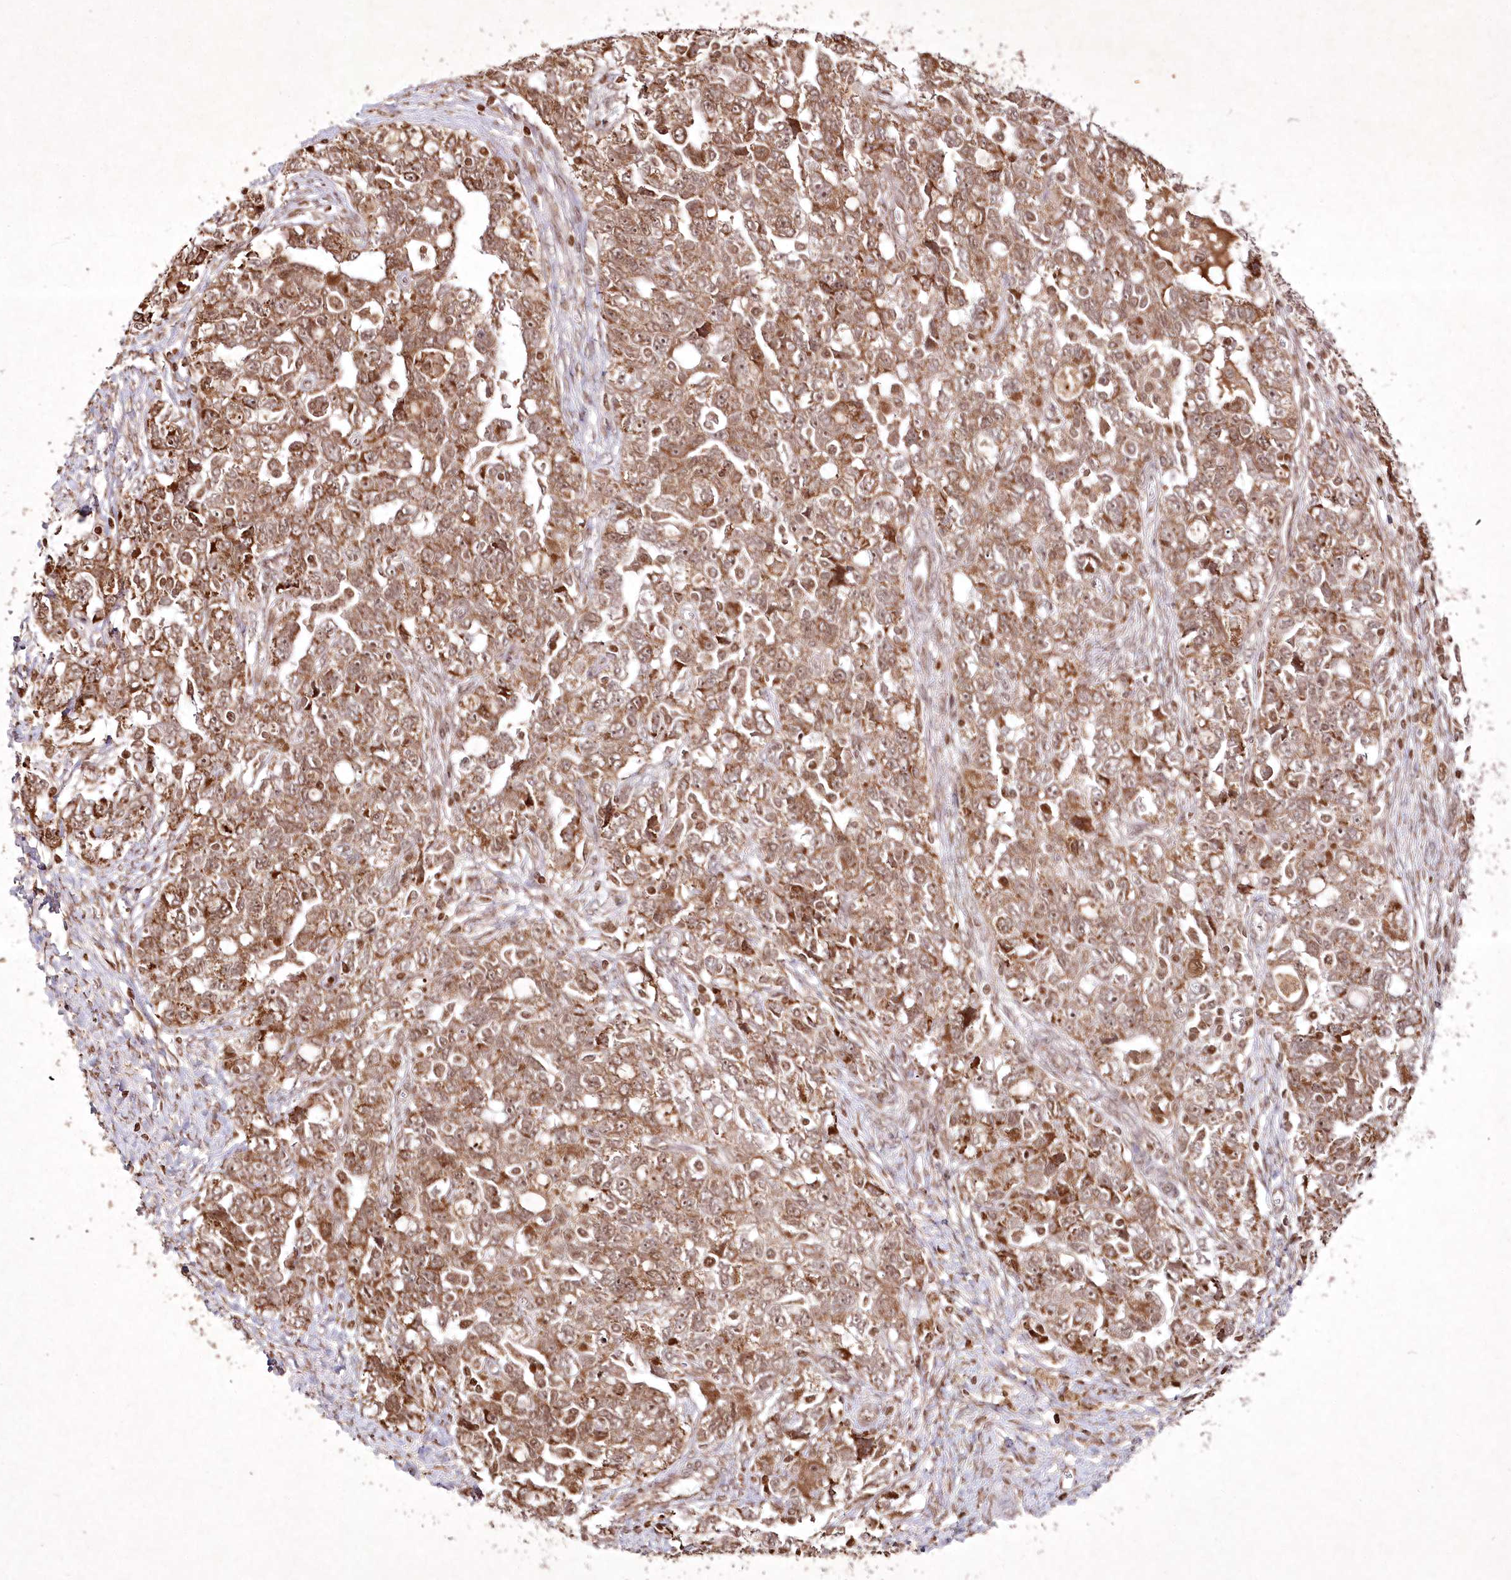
{"staining": {"intensity": "moderate", "quantity": ">75%", "location": "cytoplasmic/membranous,nuclear"}, "tissue": "ovarian cancer", "cell_type": "Tumor cells", "image_type": "cancer", "snomed": [{"axis": "morphology", "description": "Carcinoma, NOS"}, {"axis": "morphology", "description": "Cystadenocarcinoma, serous, NOS"}, {"axis": "topography", "description": "Ovary"}], "caption": "Immunohistochemical staining of human ovarian cancer (serous cystadenocarcinoma) exhibits medium levels of moderate cytoplasmic/membranous and nuclear staining in about >75% of tumor cells. (brown staining indicates protein expression, while blue staining denotes nuclei).", "gene": "CARM1", "patient": {"sex": "female", "age": 69}}